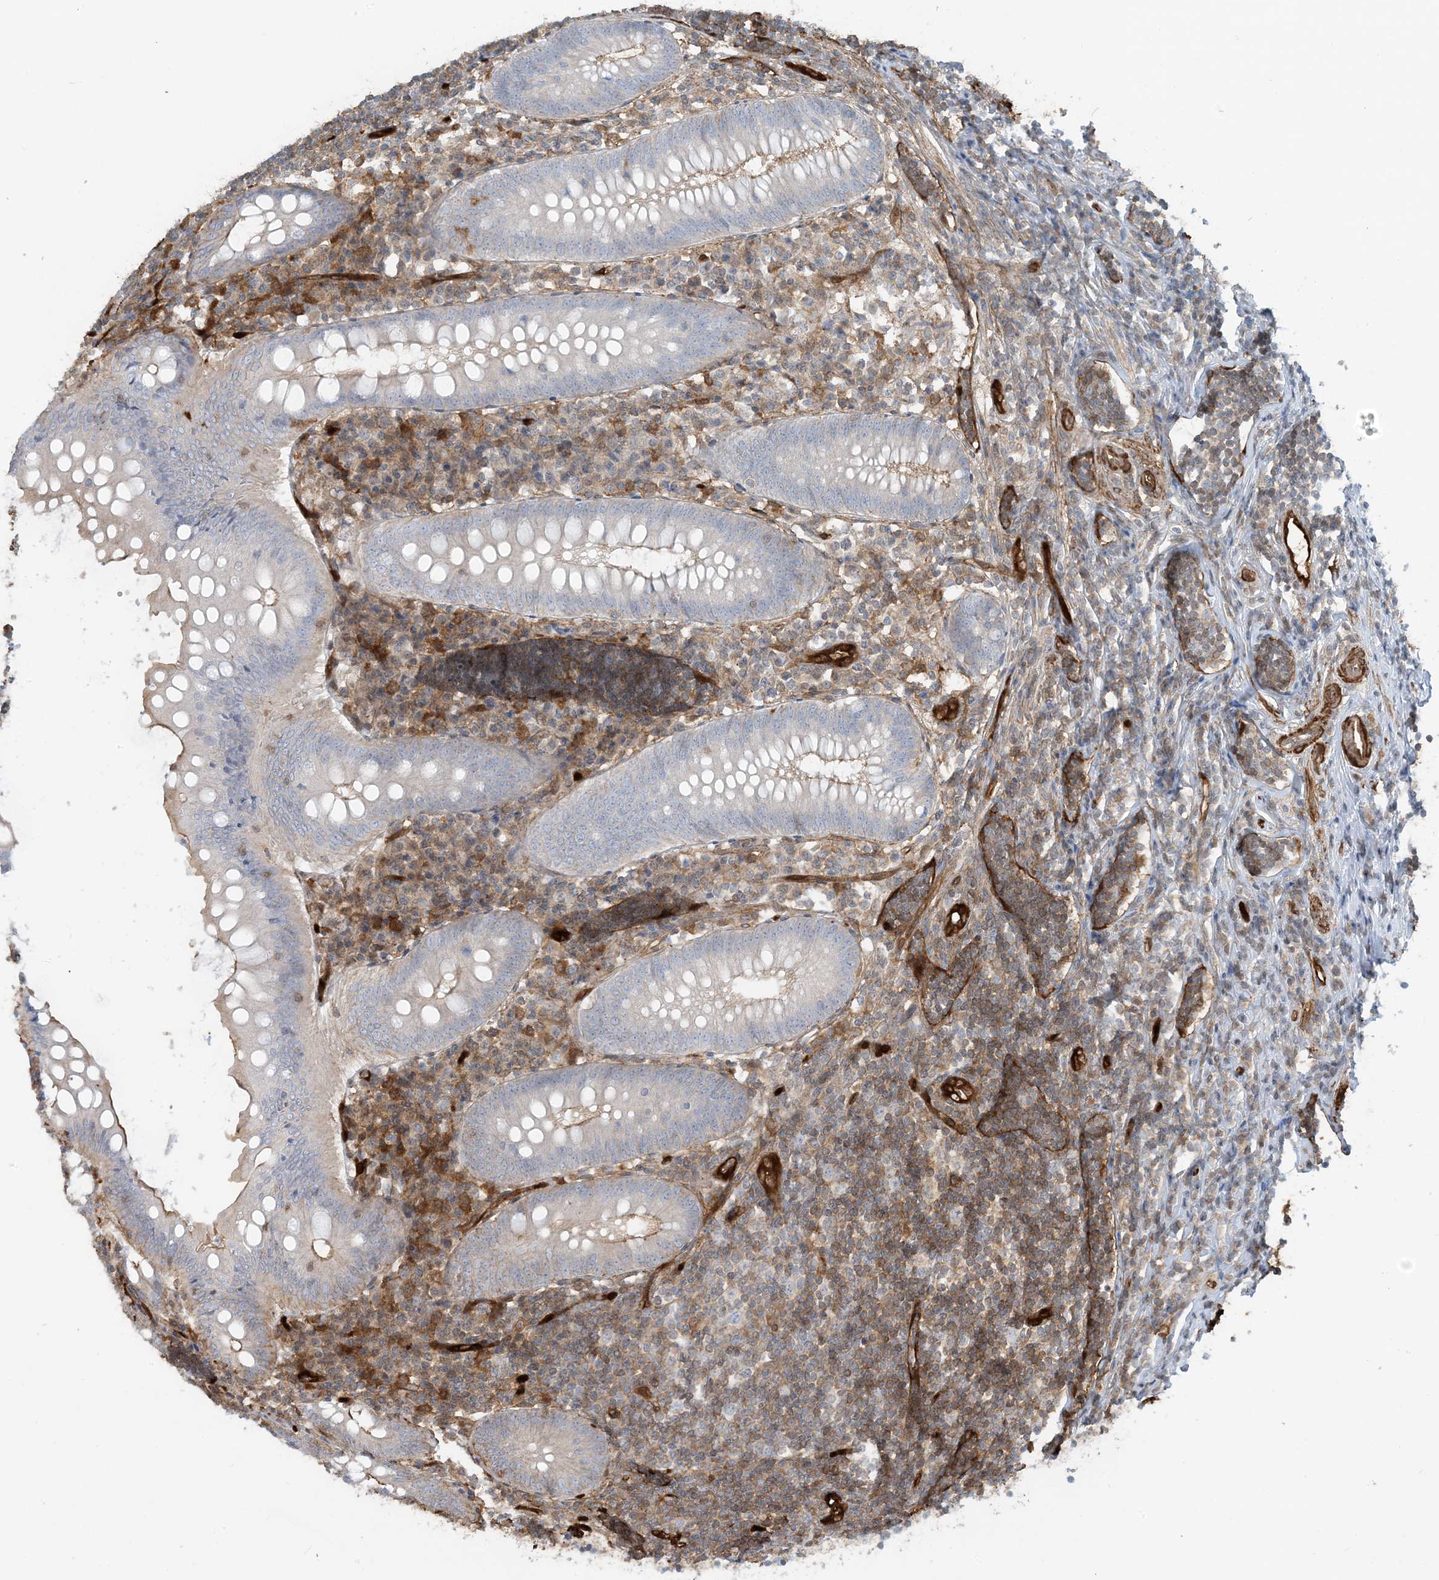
{"staining": {"intensity": "moderate", "quantity": "25%-75%", "location": "cytoplasmic/membranous"}, "tissue": "appendix", "cell_type": "Glandular cells", "image_type": "normal", "snomed": [{"axis": "morphology", "description": "Normal tissue, NOS"}, {"axis": "topography", "description": "Appendix"}], "caption": "Brown immunohistochemical staining in unremarkable human appendix demonstrates moderate cytoplasmic/membranous positivity in approximately 25%-75% of glandular cells. The protein of interest is stained brown, and the nuclei are stained in blue (DAB (3,3'-diaminobenzidine) IHC with brightfield microscopy, high magnification).", "gene": "PPM1F", "patient": {"sex": "female", "age": 54}}